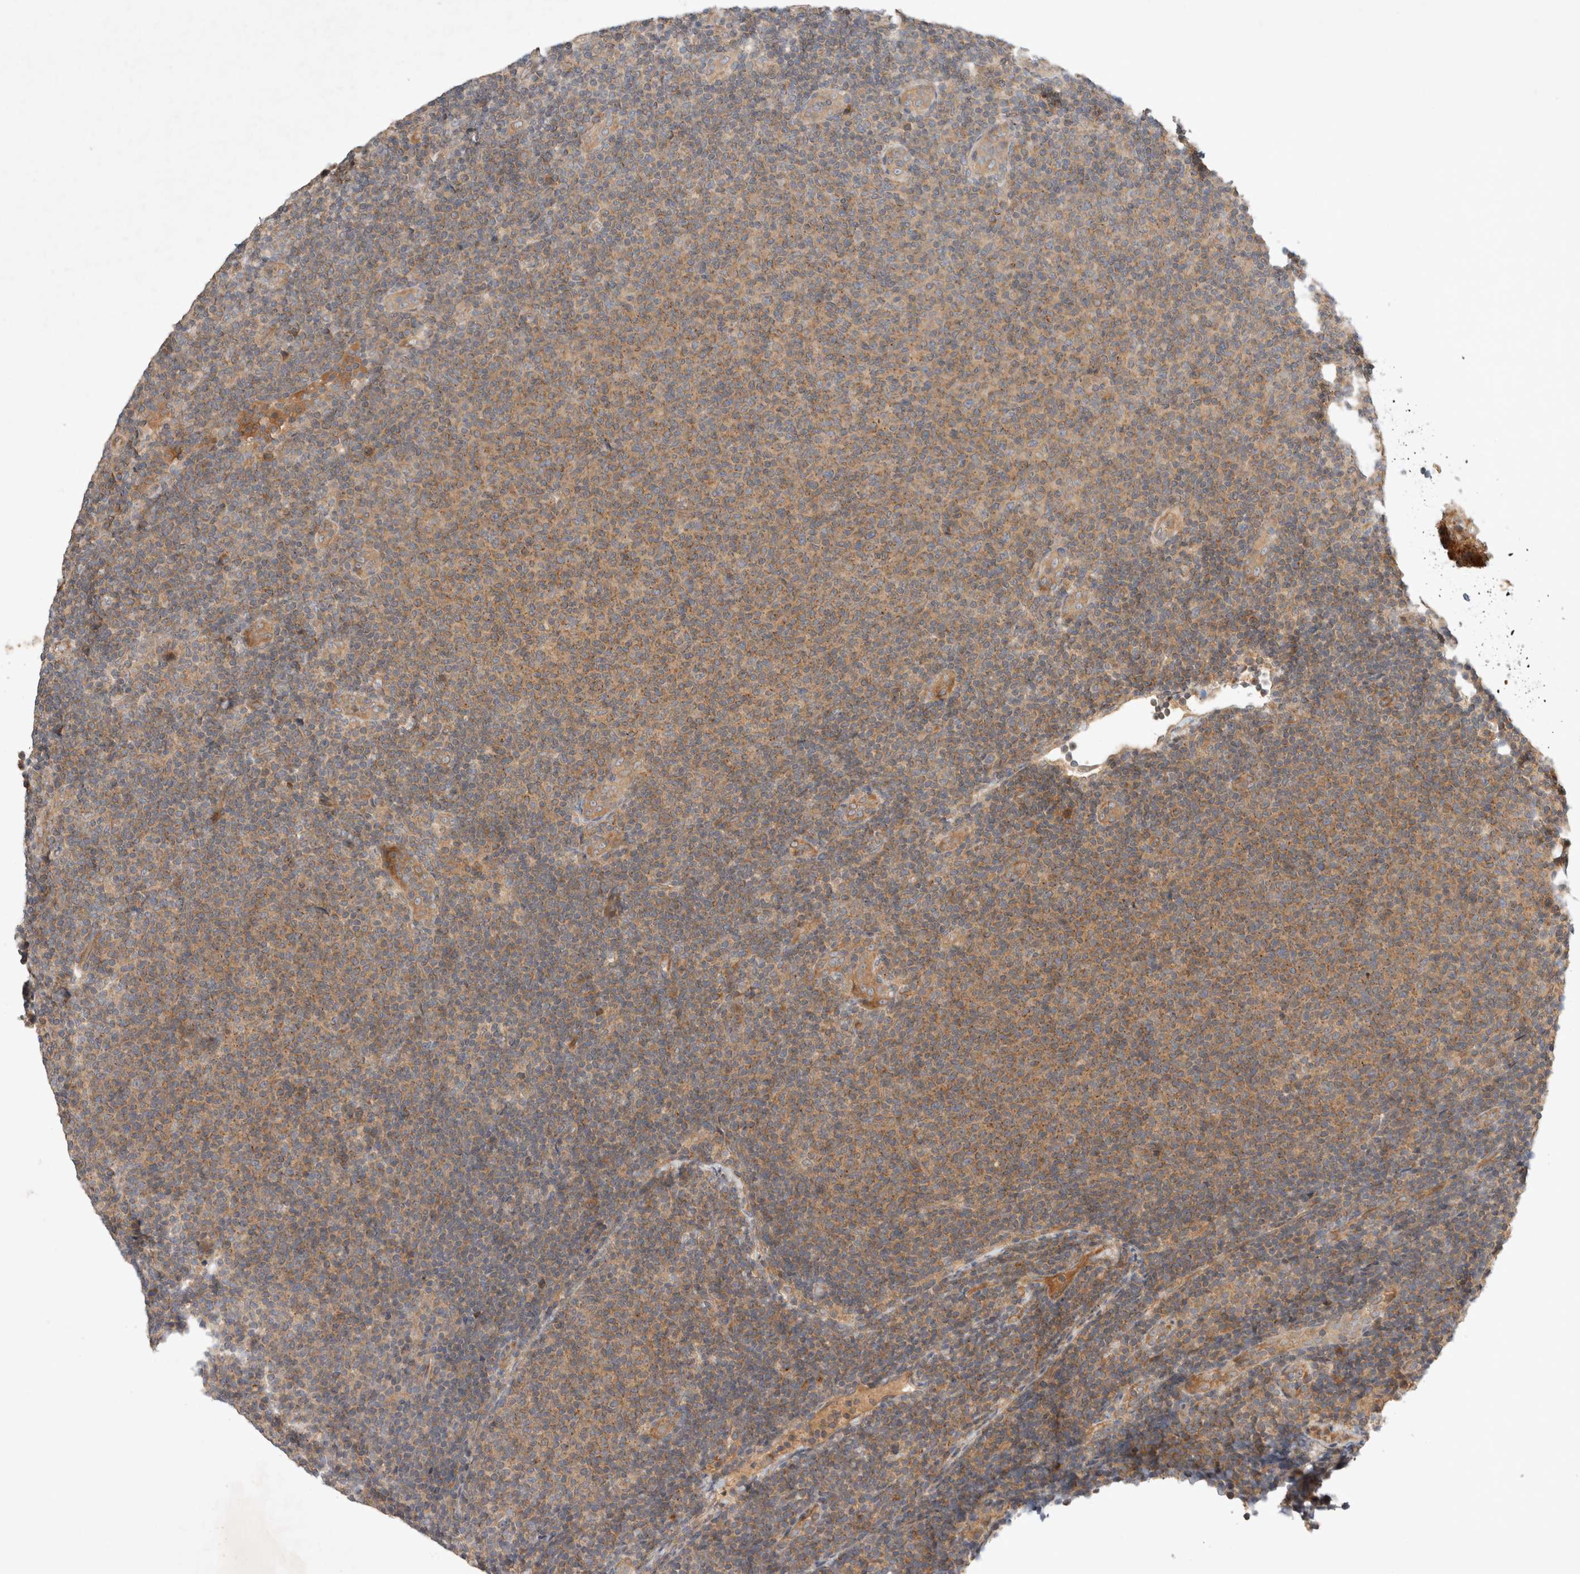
{"staining": {"intensity": "moderate", "quantity": ">75%", "location": "cytoplasmic/membranous"}, "tissue": "lymphoma", "cell_type": "Tumor cells", "image_type": "cancer", "snomed": [{"axis": "morphology", "description": "Malignant lymphoma, non-Hodgkin's type, Low grade"}, {"axis": "topography", "description": "Lymph node"}], "caption": "Immunohistochemistry (IHC) of human lymphoma displays medium levels of moderate cytoplasmic/membranous positivity in approximately >75% of tumor cells. (brown staining indicates protein expression, while blue staining denotes nuclei).", "gene": "ARMC9", "patient": {"sex": "male", "age": 66}}